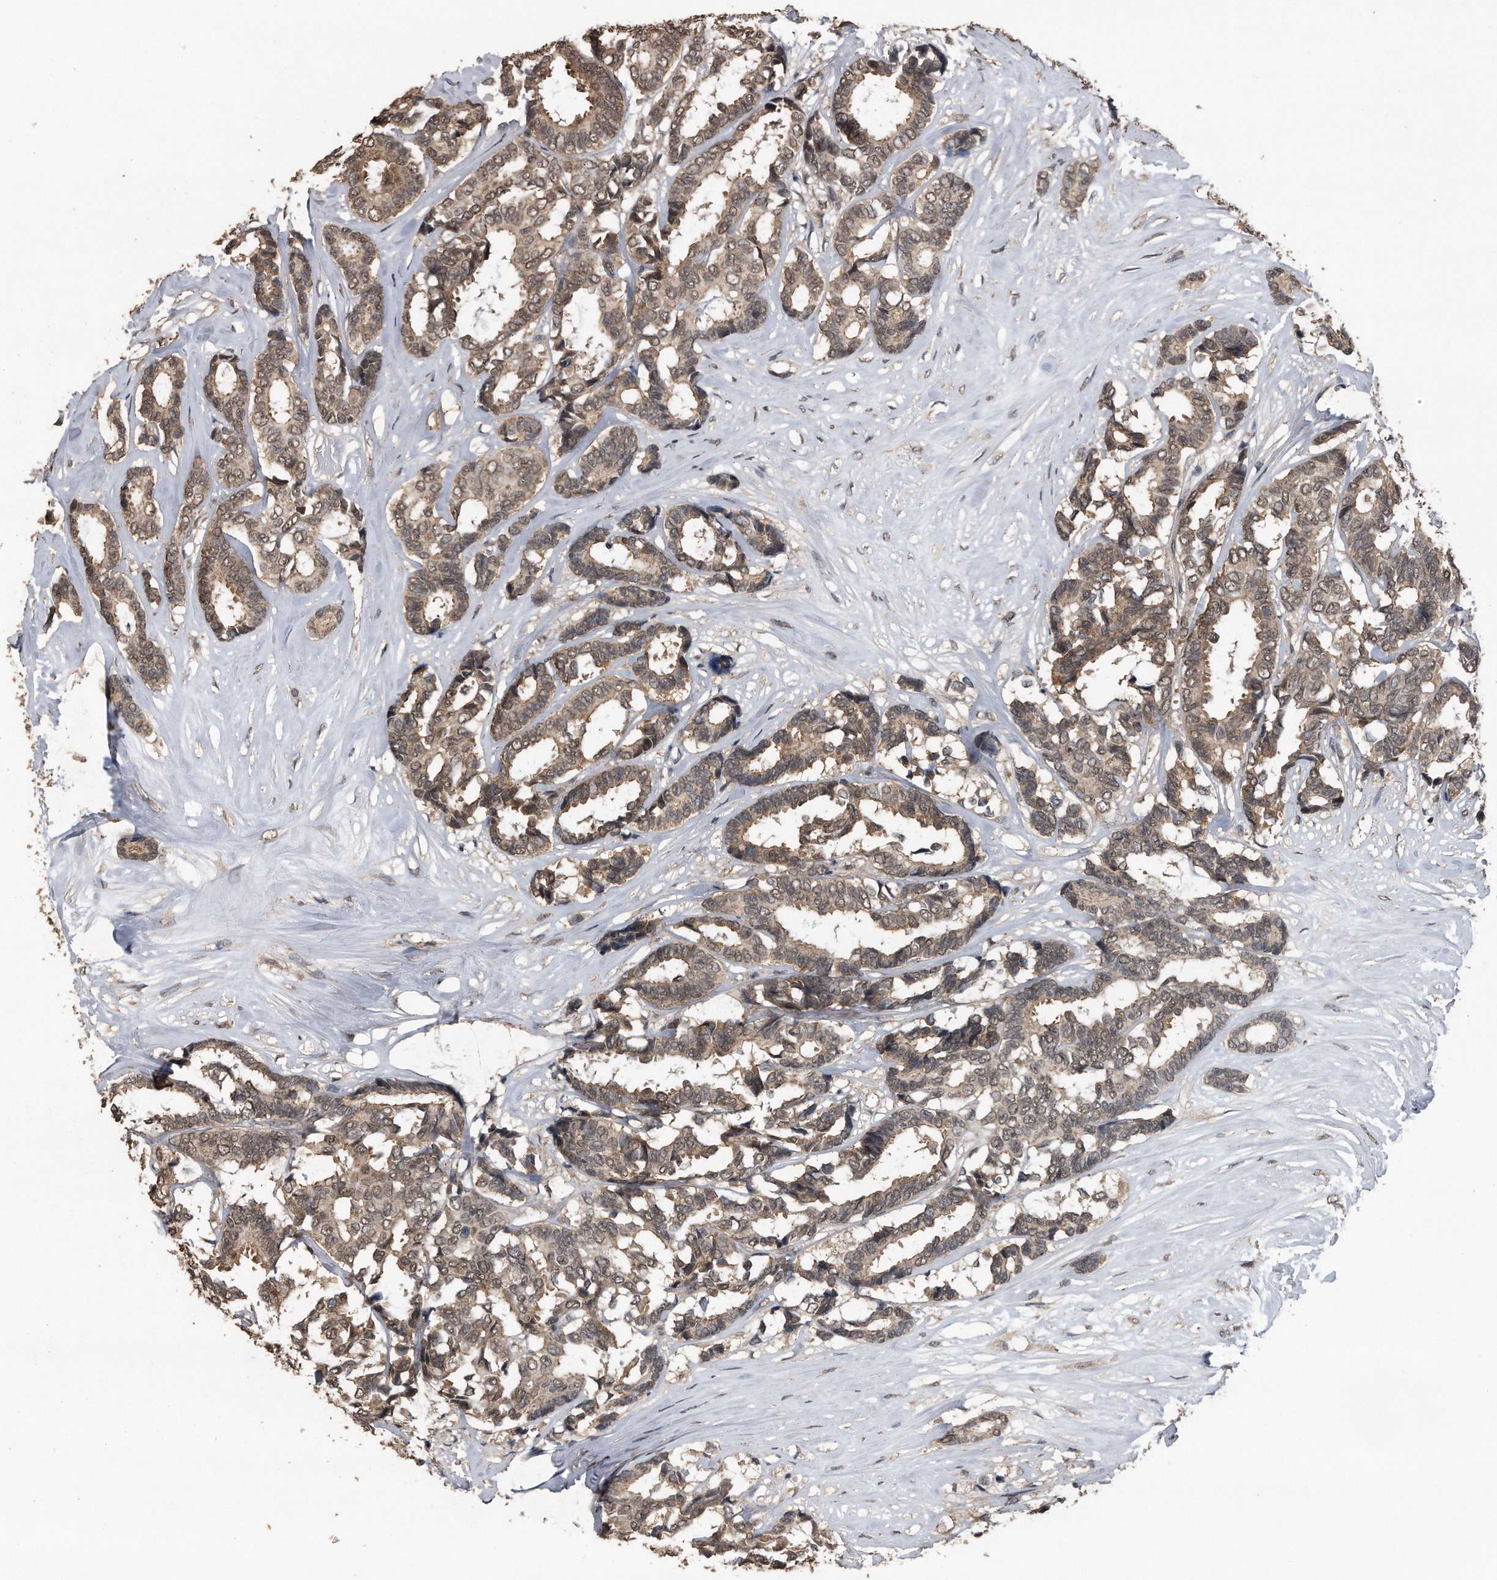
{"staining": {"intensity": "weak", "quantity": ">75%", "location": "cytoplasmic/membranous,nuclear"}, "tissue": "breast cancer", "cell_type": "Tumor cells", "image_type": "cancer", "snomed": [{"axis": "morphology", "description": "Duct carcinoma"}, {"axis": "topography", "description": "Breast"}], "caption": "Brown immunohistochemical staining in human intraductal carcinoma (breast) shows weak cytoplasmic/membranous and nuclear staining in about >75% of tumor cells. The protein of interest is shown in brown color, while the nuclei are stained blue.", "gene": "CRYZL1", "patient": {"sex": "female", "age": 87}}